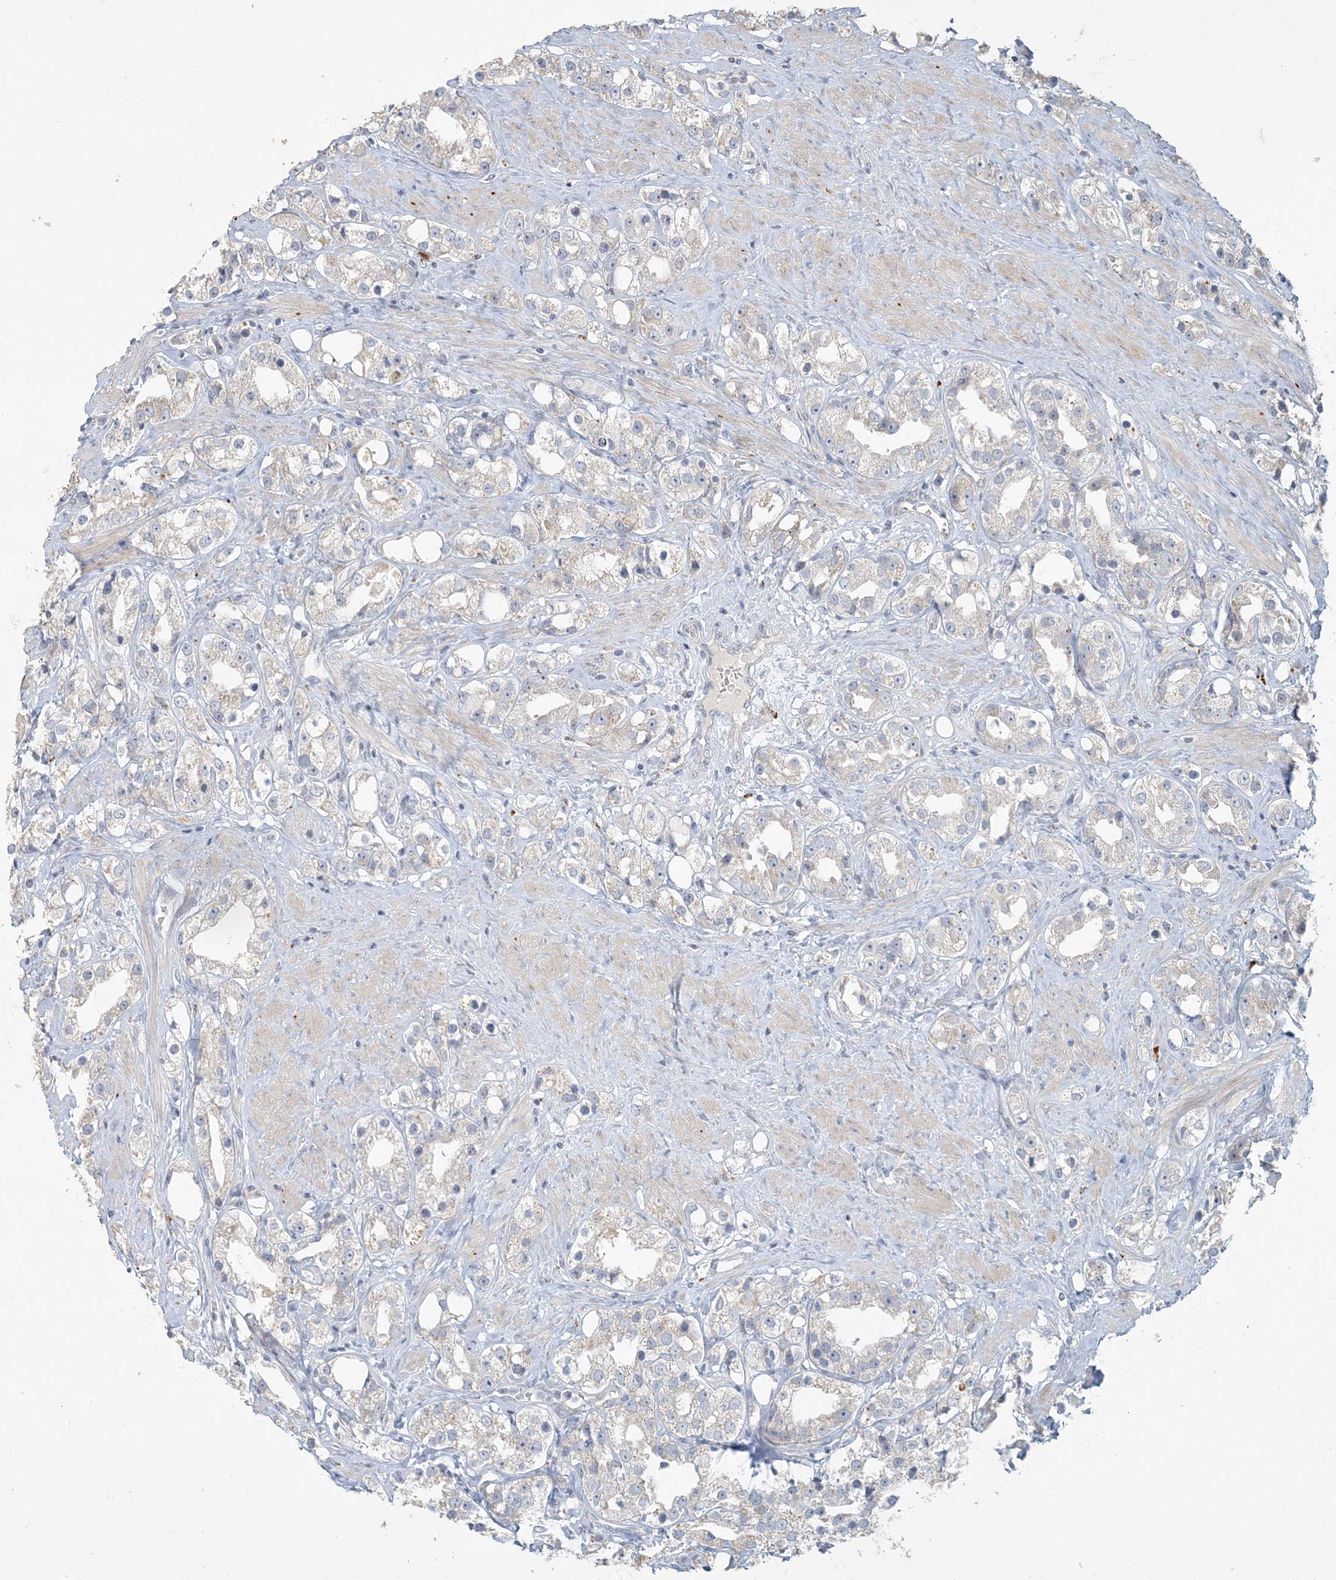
{"staining": {"intensity": "negative", "quantity": "none", "location": "none"}, "tissue": "prostate cancer", "cell_type": "Tumor cells", "image_type": "cancer", "snomed": [{"axis": "morphology", "description": "Adenocarcinoma, NOS"}, {"axis": "topography", "description": "Prostate"}], "caption": "This image is of prostate cancer (adenocarcinoma) stained with immunohistochemistry (IHC) to label a protein in brown with the nuclei are counter-stained blue. There is no staining in tumor cells.", "gene": "LTN1", "patient": {"sex": "male", "age": 79}}